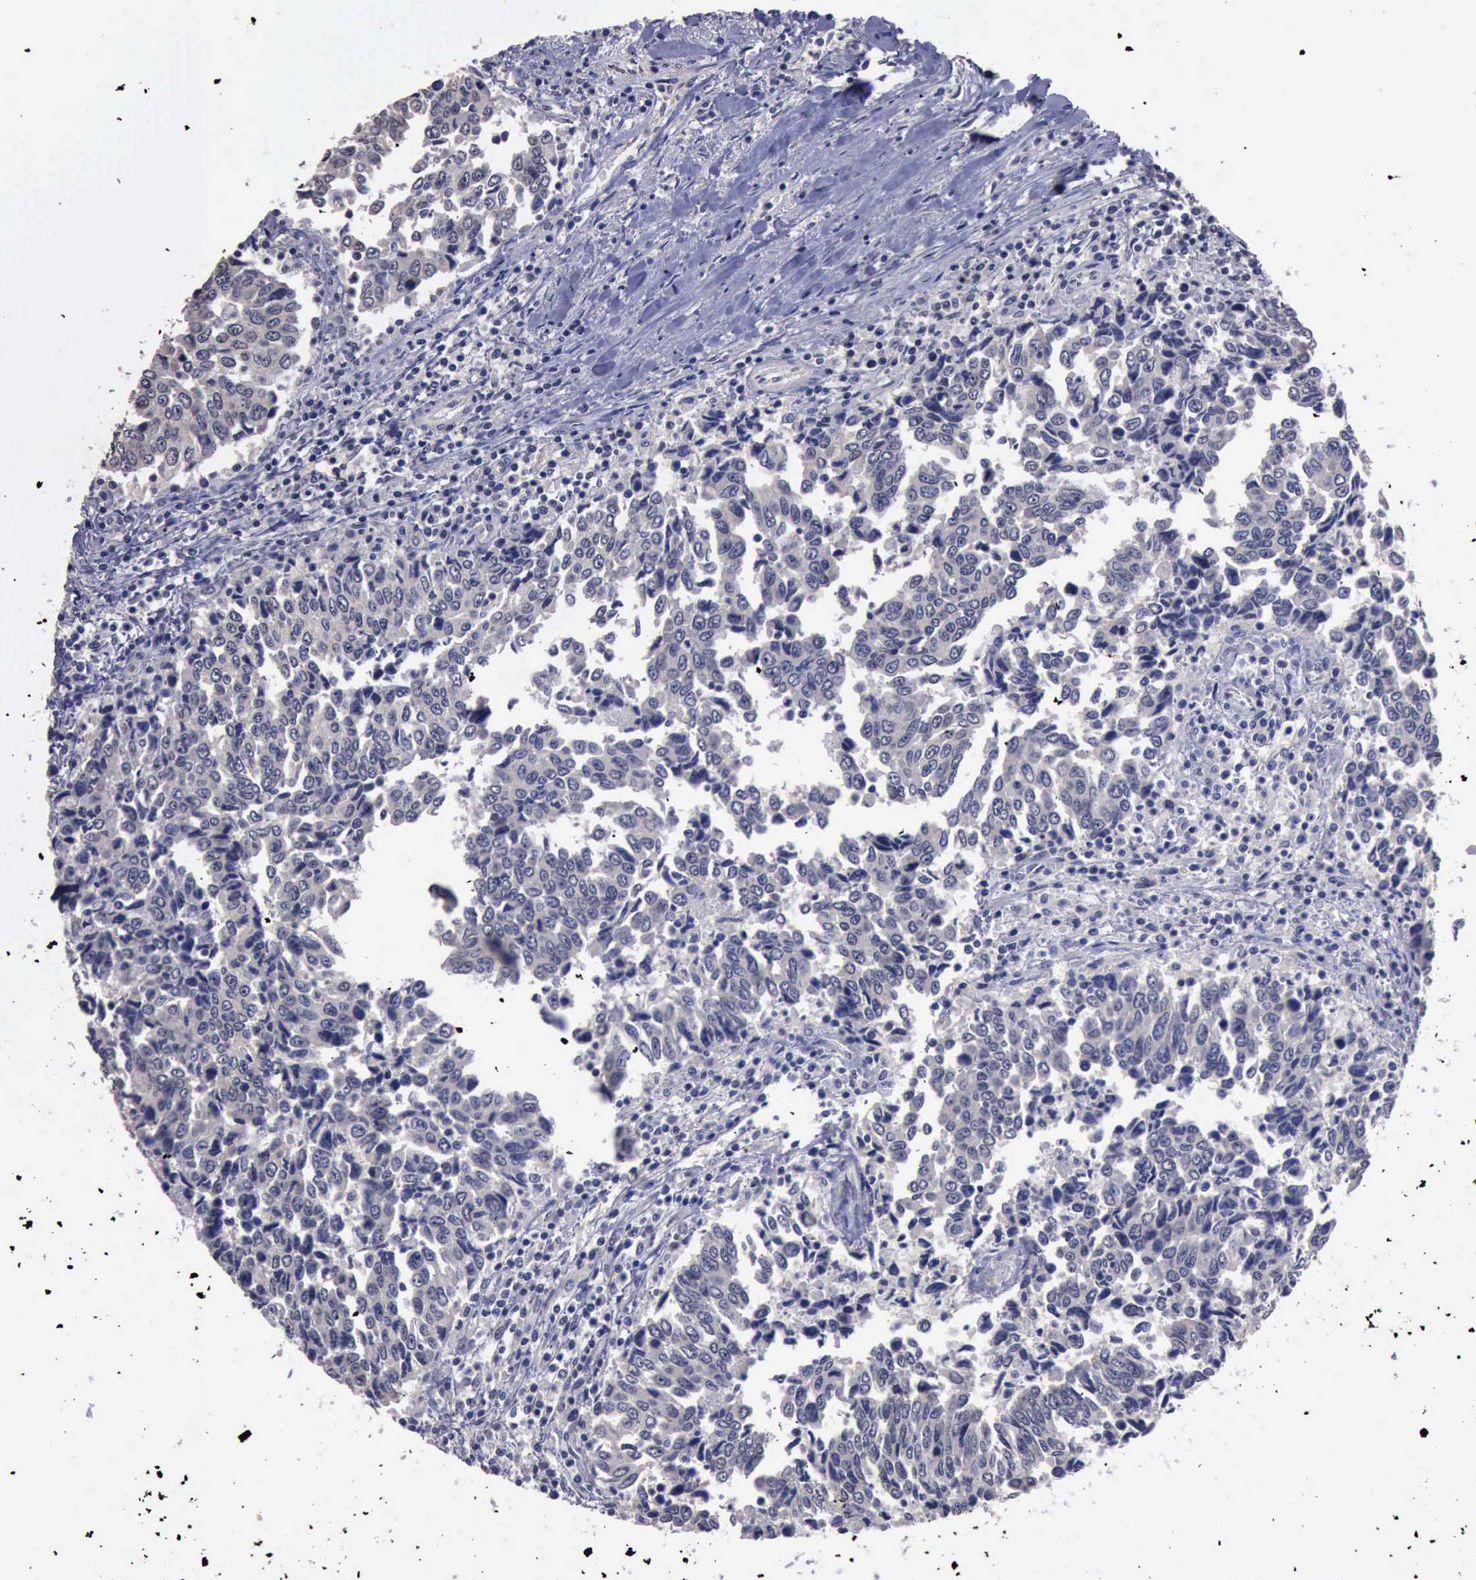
{"staining": {"intensity": "negative", "quantity": "none", "location": "none"}, "tissue": "urothelial cancer", "cell_type": "Tumor cells", "image_type": "cancer", "snomed": [{"axis": "morphology", "description": "Urothelial carcinoma, High grade"}, {"axis": "topography", "description": "Urinary bladder"}], "caption": "DAB immunohistochemical staining of urothelial cancer demonstrates no significant positivity in tumor cells.", "gene": "CRKL", "patient": {"sex": "male", "age": 86}}